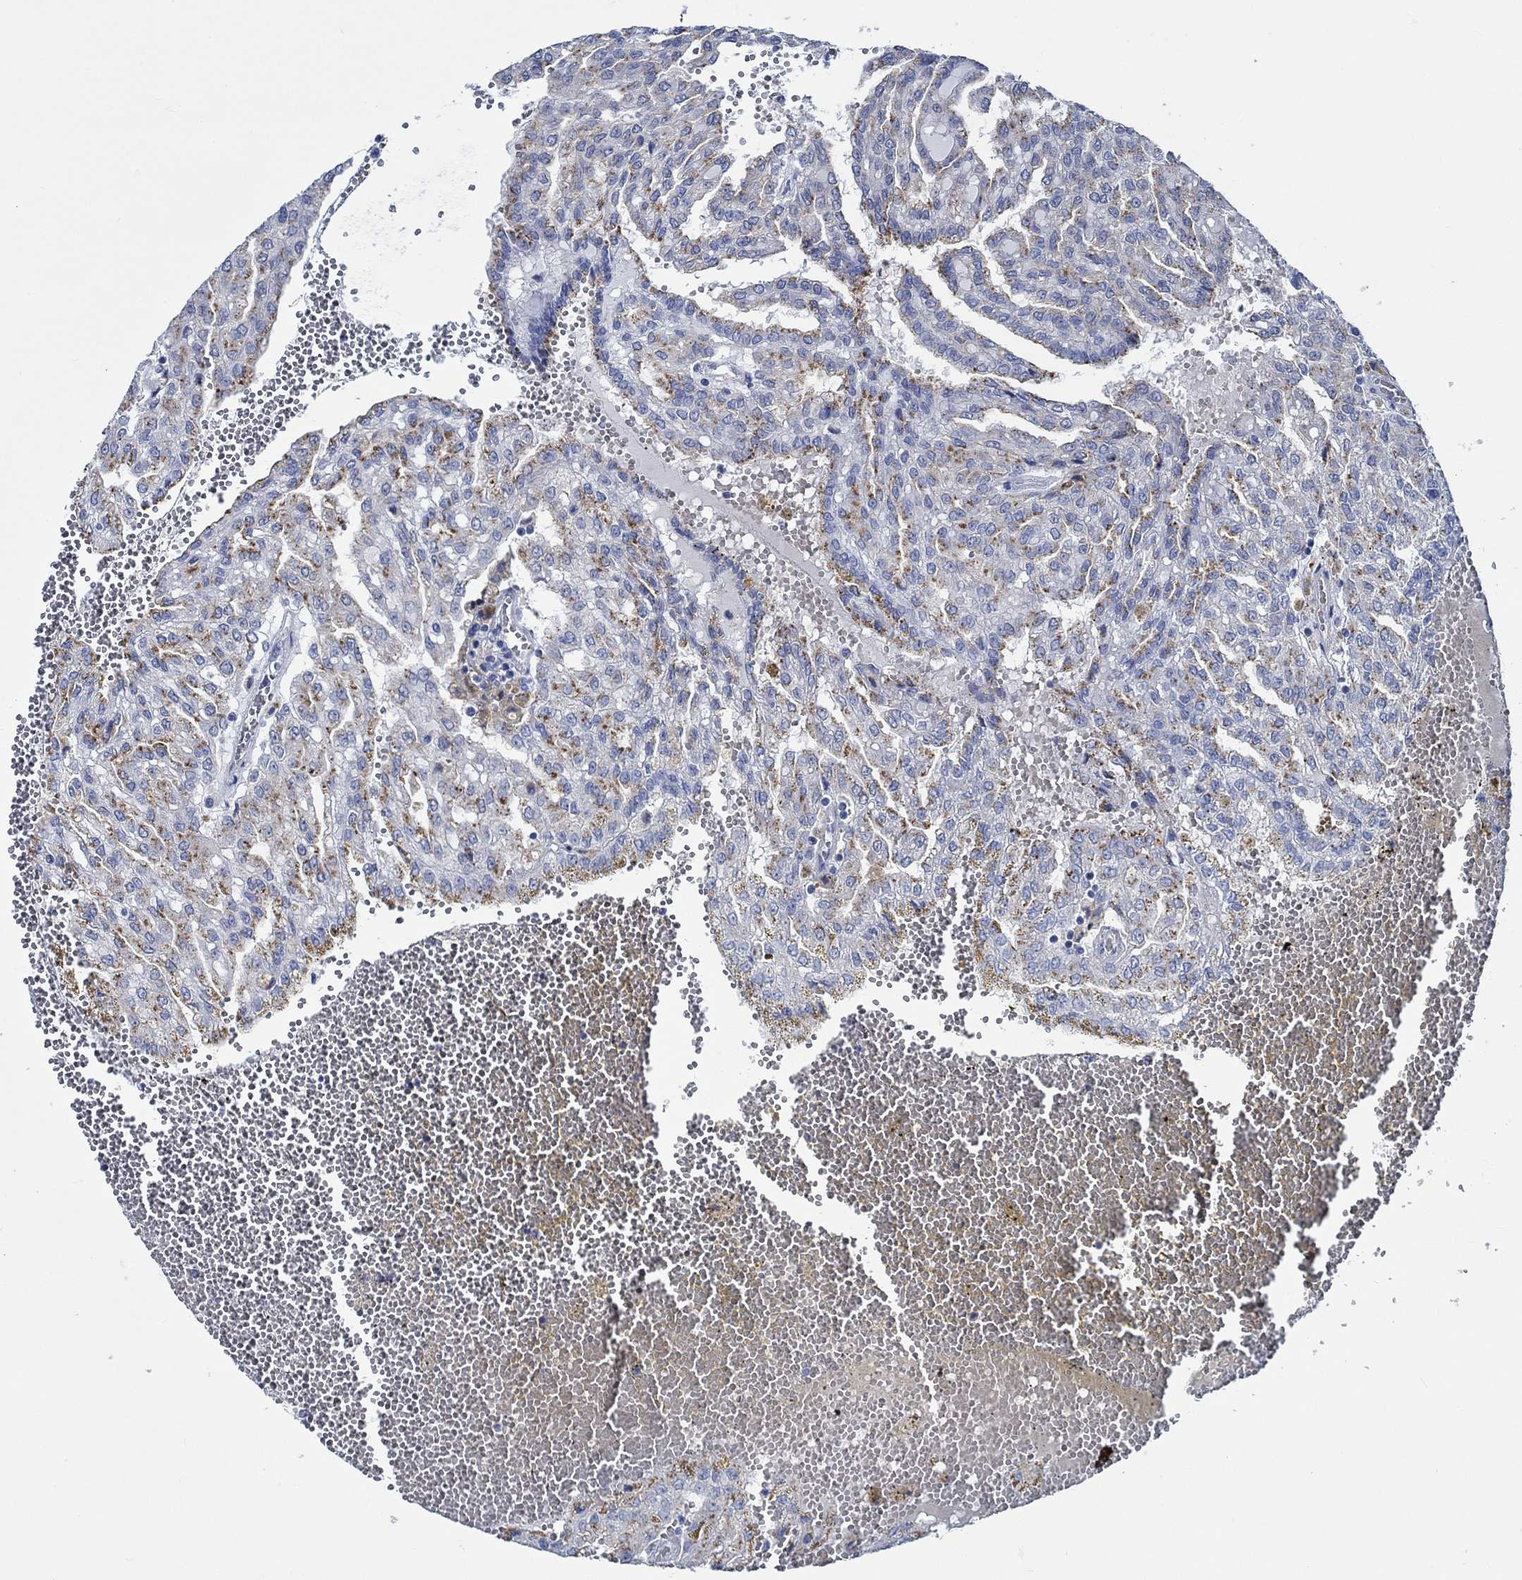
{"staining": {"intensity": "moderate", "quantity": "25%-75%", "location": "cytoplasmic/membranous"}, "tissue": "renal cancer", "cell_type": "Tumor cells", "image_type": "cancer", "snomed": [{"axis": "morphology", "description": "Adenocarcinoma, NOS"}, {"axis": "topography", "description": "Kidney"}], "caption": "The image exhibits a brown stain indicating the presence of a protein in the cytoplasmic/membranous of tumor cells in renal cancer.", "gene": "SVEP1", "patient": {"sex": "male", "age": 63}}